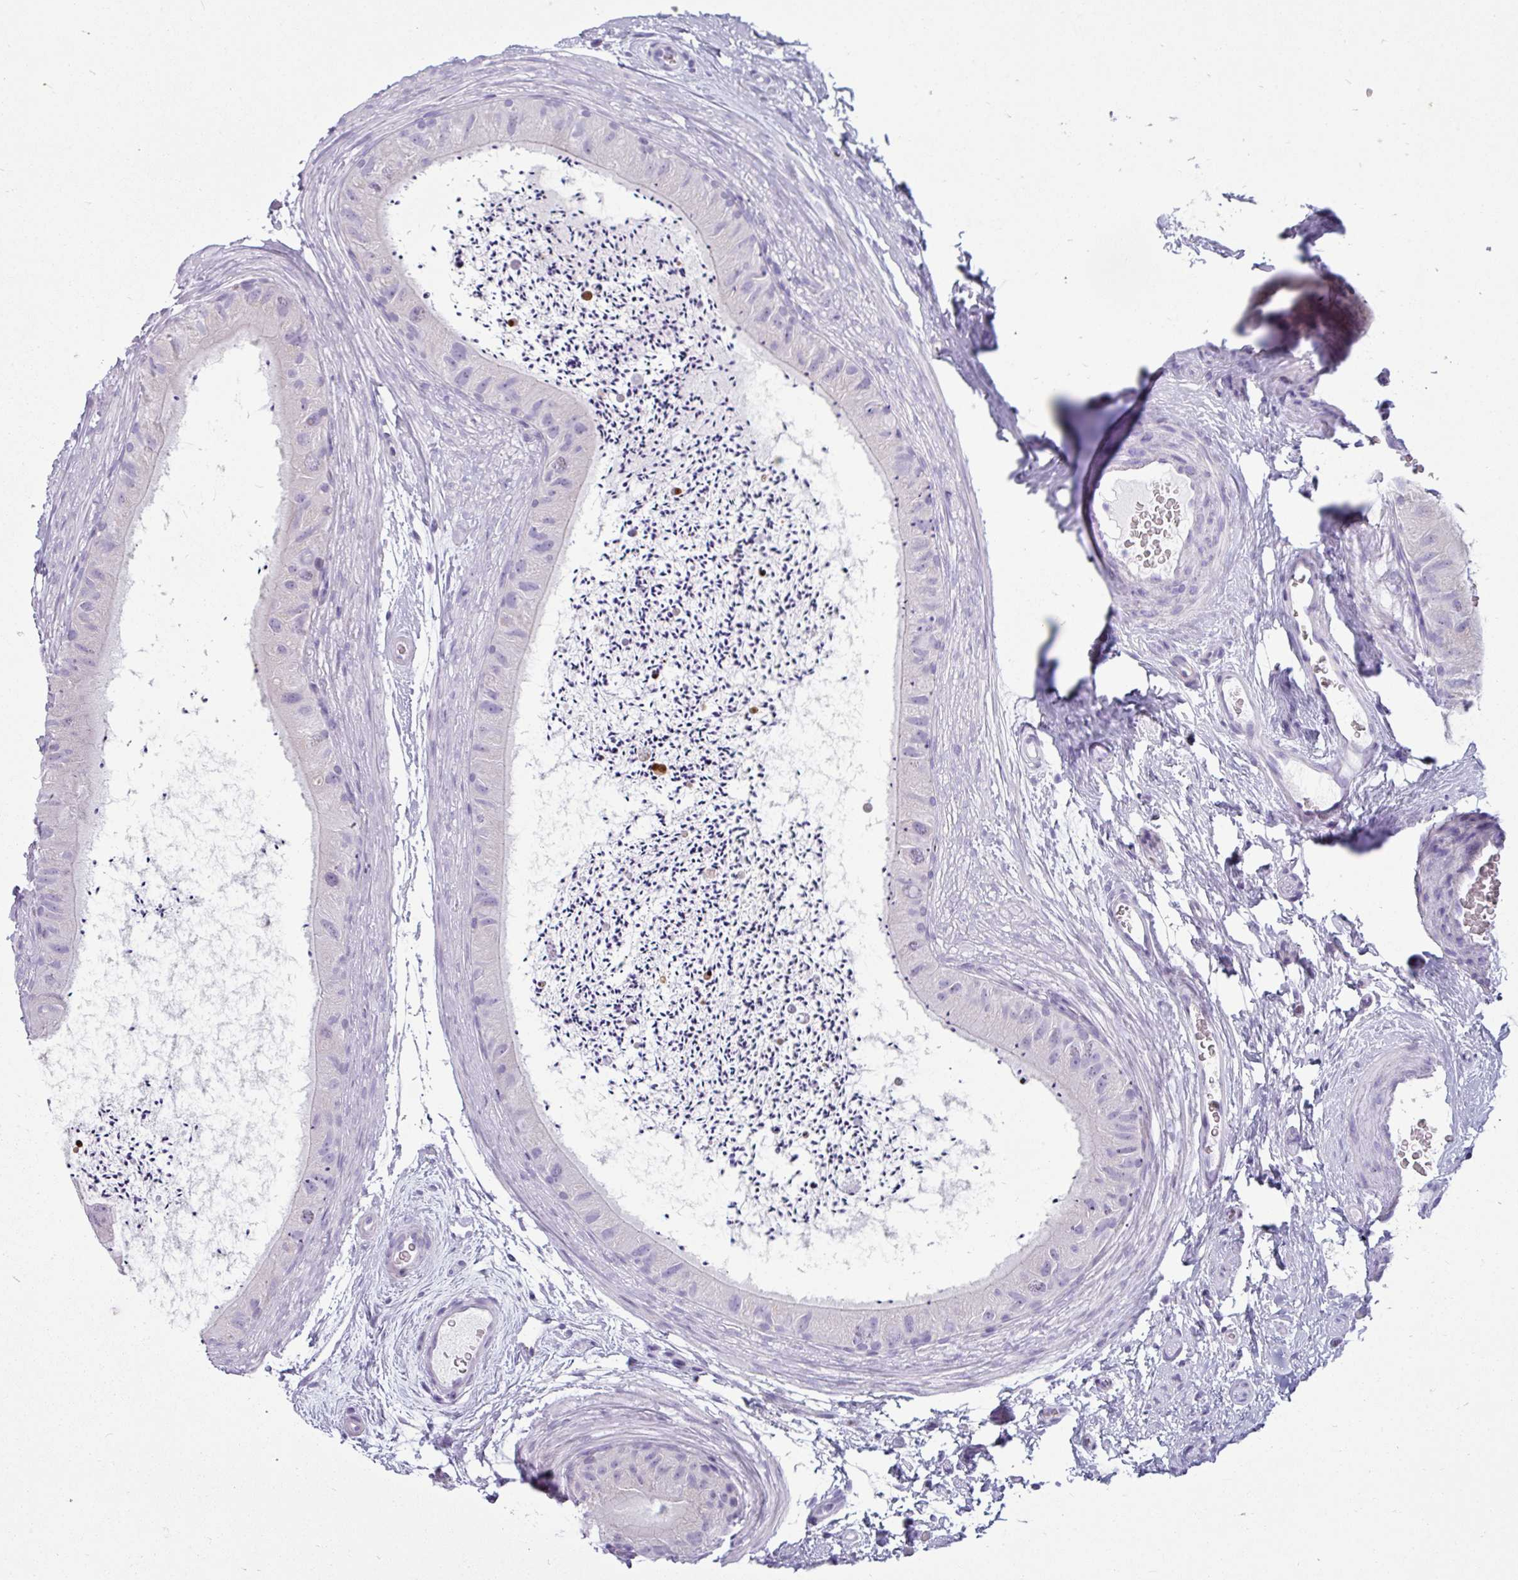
{"staining": {"intensity": "negative", "quantity": "none", "location": "none"}, "tissue": "epididymis", "cell_type": "Glandular cells", "image_type": "normal", "snomed": [{"axis": "morphology", "description": "Normal tissue, NOS"}, {"axis": "topography", "description": "Epididymis"}], "caption": "DAB (3,3'-diaminobenzidine) immunohistochemical staining of benign epididymis reveals no significant expression in glandular cells. Brightfield microscopy of IHC stained with DAB (3,3'-diaminobenzidine) (brown) and hematoxylin (blue), captured at high magnification.", "gene": "VCX2", "patient": {"sex": "male", "age": 50}}